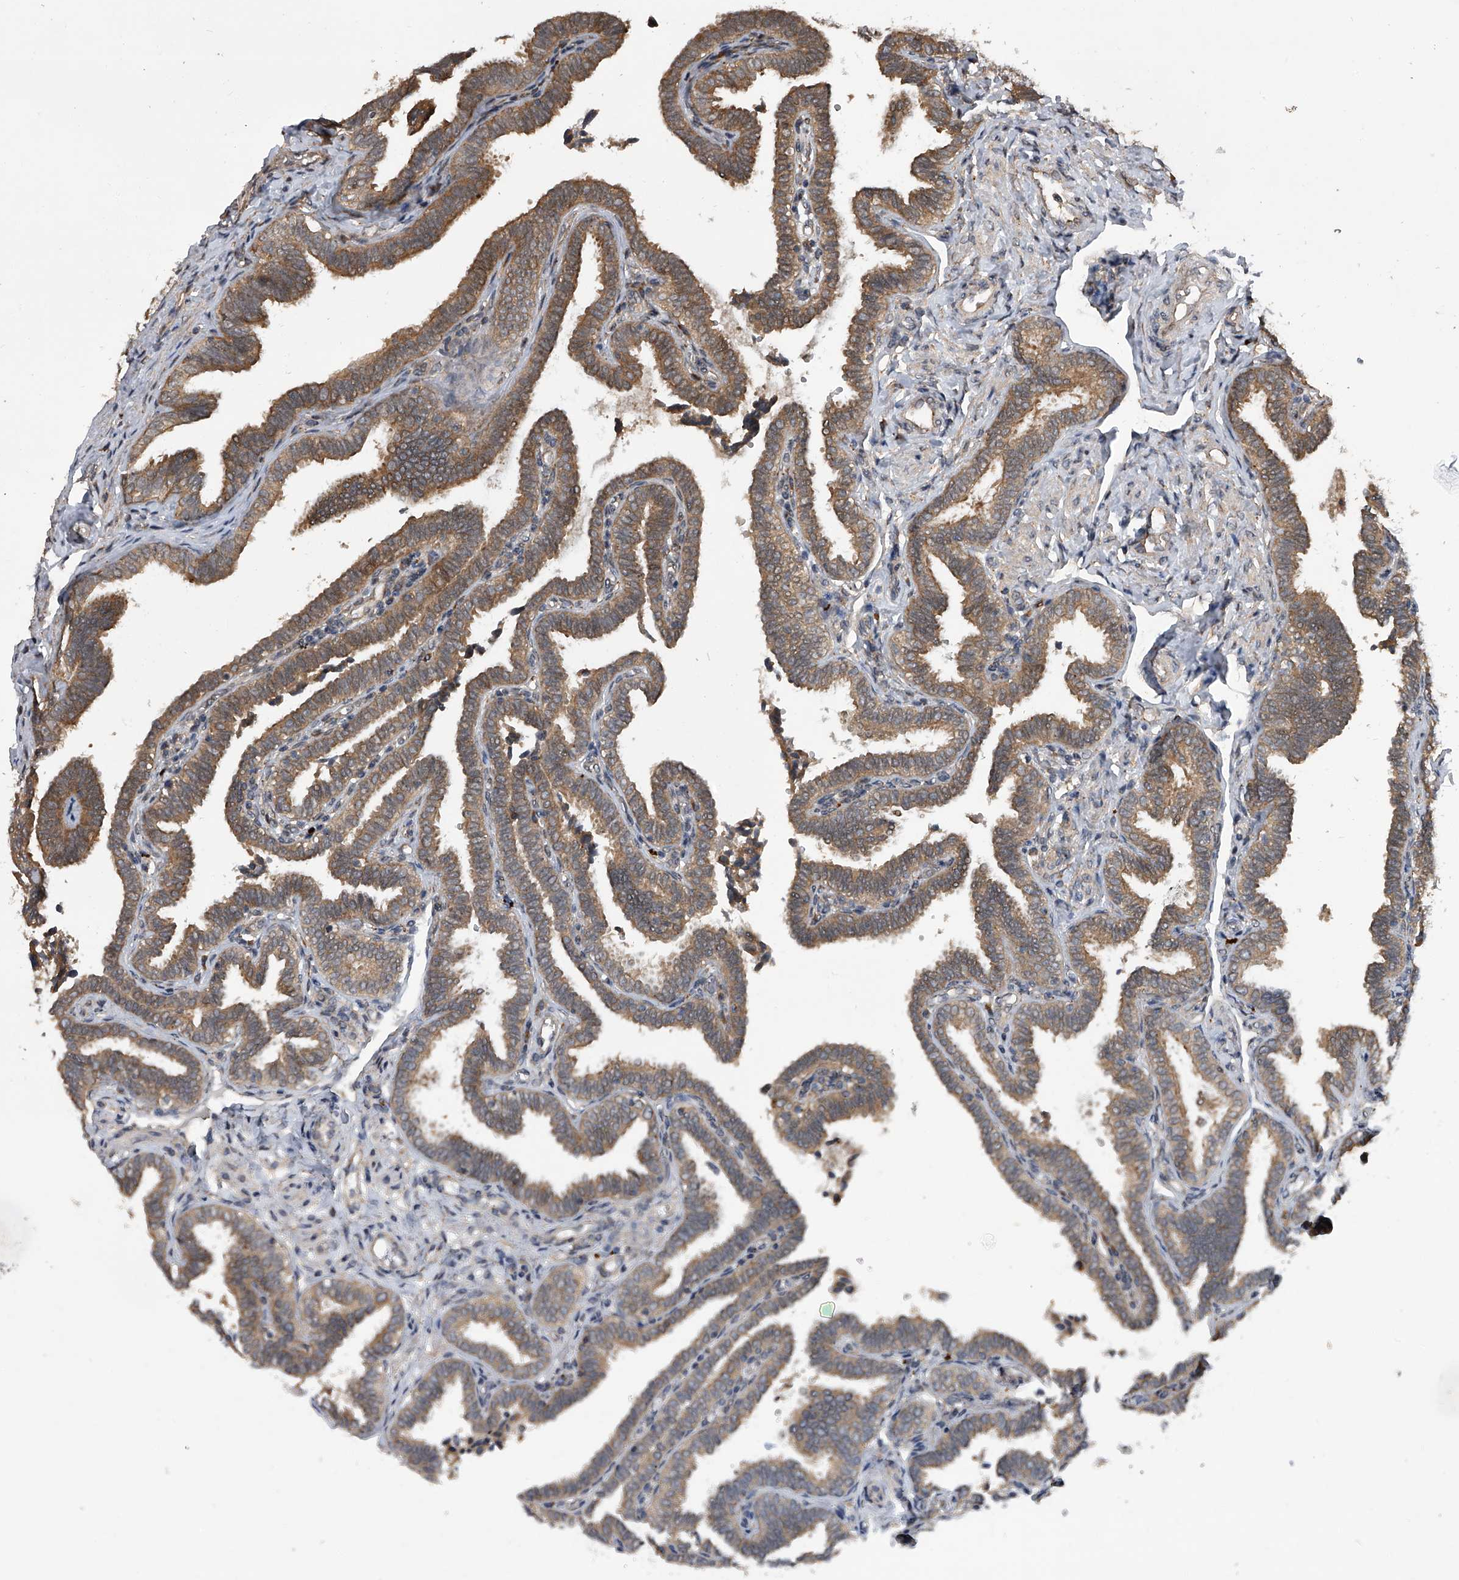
{"staining": {"intensity": "moderate", "quantity": ">75%", "location": "cytoplasmic/membranous"}, "tissue": "fallopian tube", "cell_type": "Glandular cells", "image_type": "normal", "snomed": [{"axis": "morphology", "description": "Normal tissue, NOS"}, {"axis": "topography", "description": "Fallopian tube"}], "caption": "DAB immunohistochemical staining of benign fallopian tube exhibits moderate cytoplasmic/membranous protein expression in about >75% of glandular cells. The protein is stained brown, and the nuclei are stained in blue (DAB (3,3'-diaminobenzidine) IHC with brightfield microscopy, high magnification).", "gene": "GEMIN8", "patient": {"sex": "female", "age": 39}}